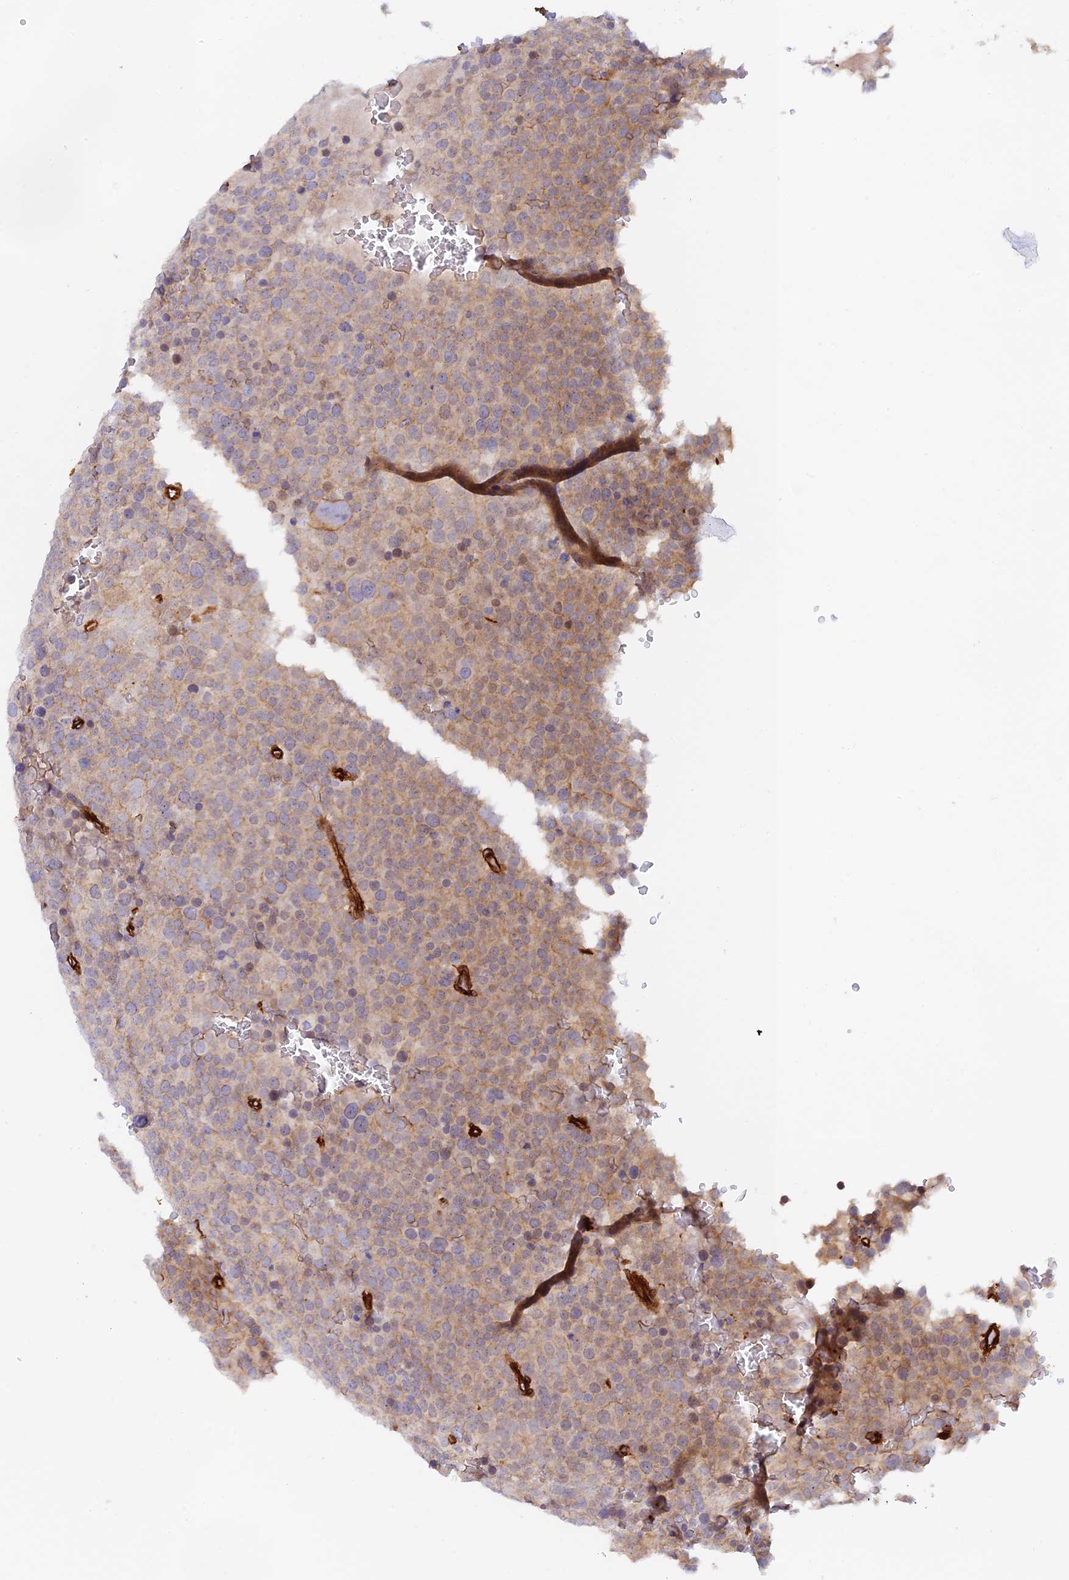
{"staining": {"intensity": "moderate", "quantity": "25%-75%", "location": "cytoplasmic/membranous"}, "tissue": "testis cancer", "cell_type": "Tumor cells", "image_type": "cancer", "snomed": [{"axis": "morphology", "description": "Seminoma, NOS"}, {"axis": "topography", "description": "Testis"}], "caption": "Immunohistochemical staining of testis cancer (seminoma) demonstrates moderate cytoplasmic/membranous protein positivity in approximately 25%-75% of tumor cells.", "gene": "MYO9A", "patient": {"sex": "male", "age": 71}}